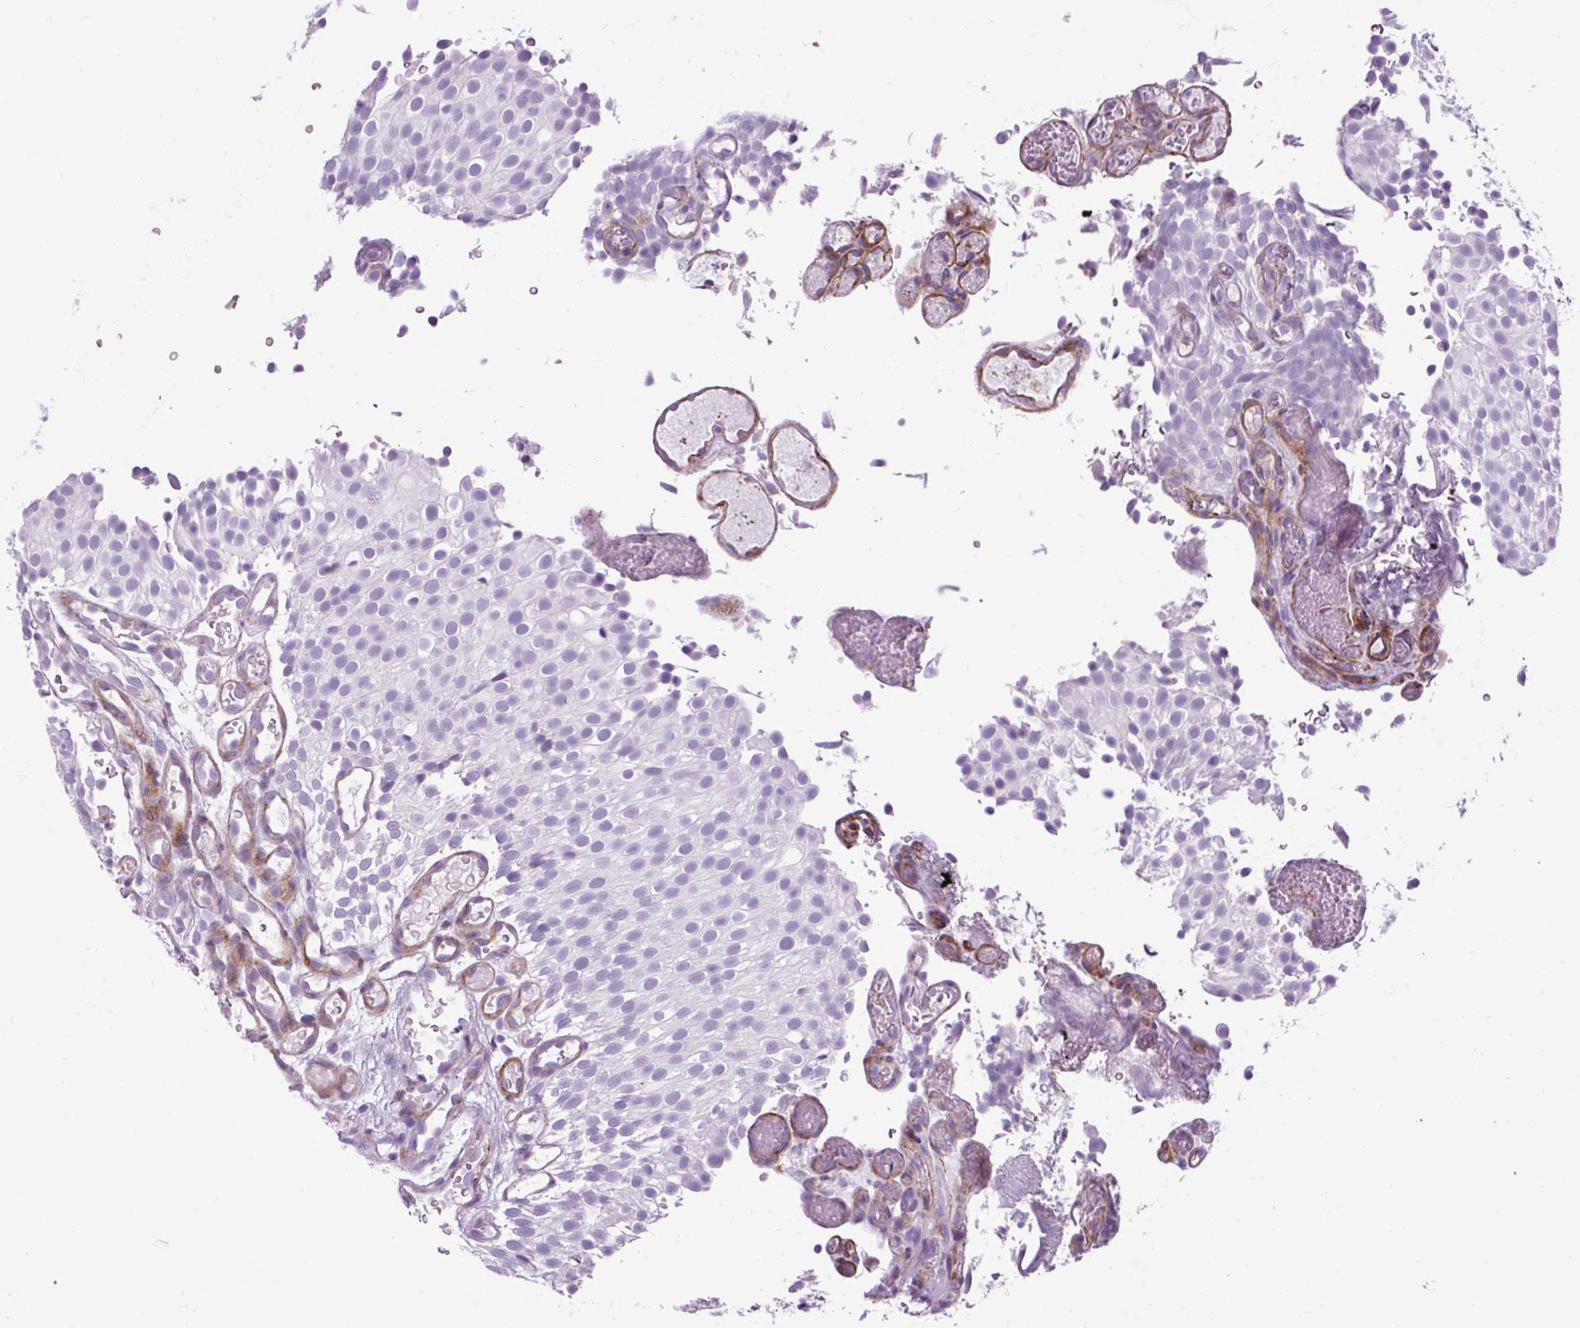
{"staining": {"intensity": "negative", "quantity": "none", "location": "none"}, "tissue": "urothelial cancer", "cell_type": "Tumor cells", "image_type": "cancer", "snomed": [{"axis": "morphology", "description": "Urothelial carcinoma, Low grade"}, {"axis": "topography", "description": "Urinary bladder"}], "caption": "Immunohistochemistry of human urothelial cancer demonstrates no expression in tumor cells.", "gene": "OOEP", "patient": {"sex": "male", "age": 78}}